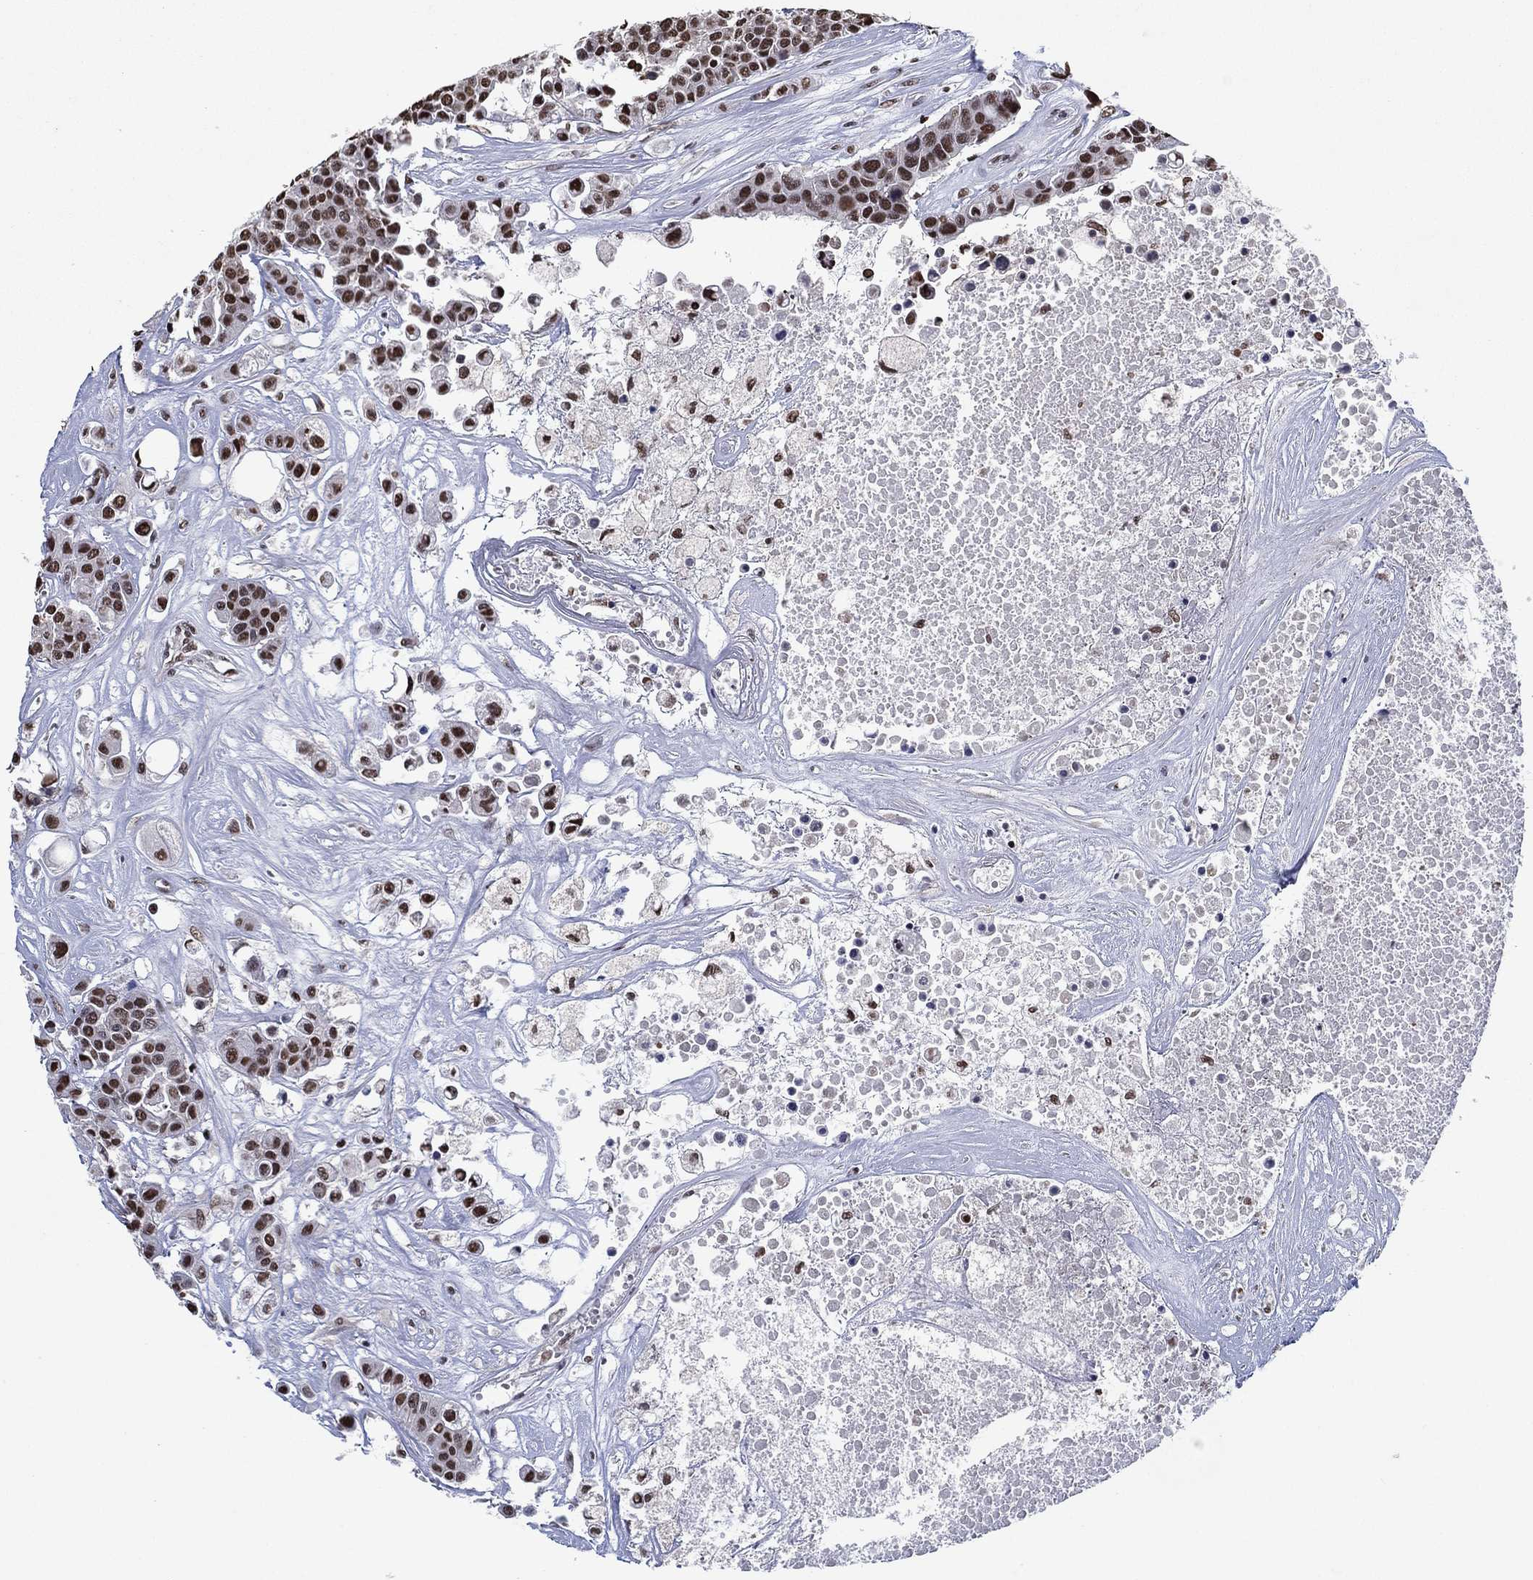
{"staining": {"intensity": "strong", "quantity": "25%-75%", "location": "nuclear"}, "tissue": "carcinoid", "cell_type": "Tumor cells", "image_type": "cancer", "snomed": [{"axis": "morphology", "description": "Carcinoid, malignant, NOS"}, {"axis": "topography", "description": "Colon"}], "caption": "An image of carcinoid stained for a protein demonstrates strong nuclear brown staining in tumor cells.", "gene": "ZBTB42", "patient": {"sex": "male", "age": 81}}